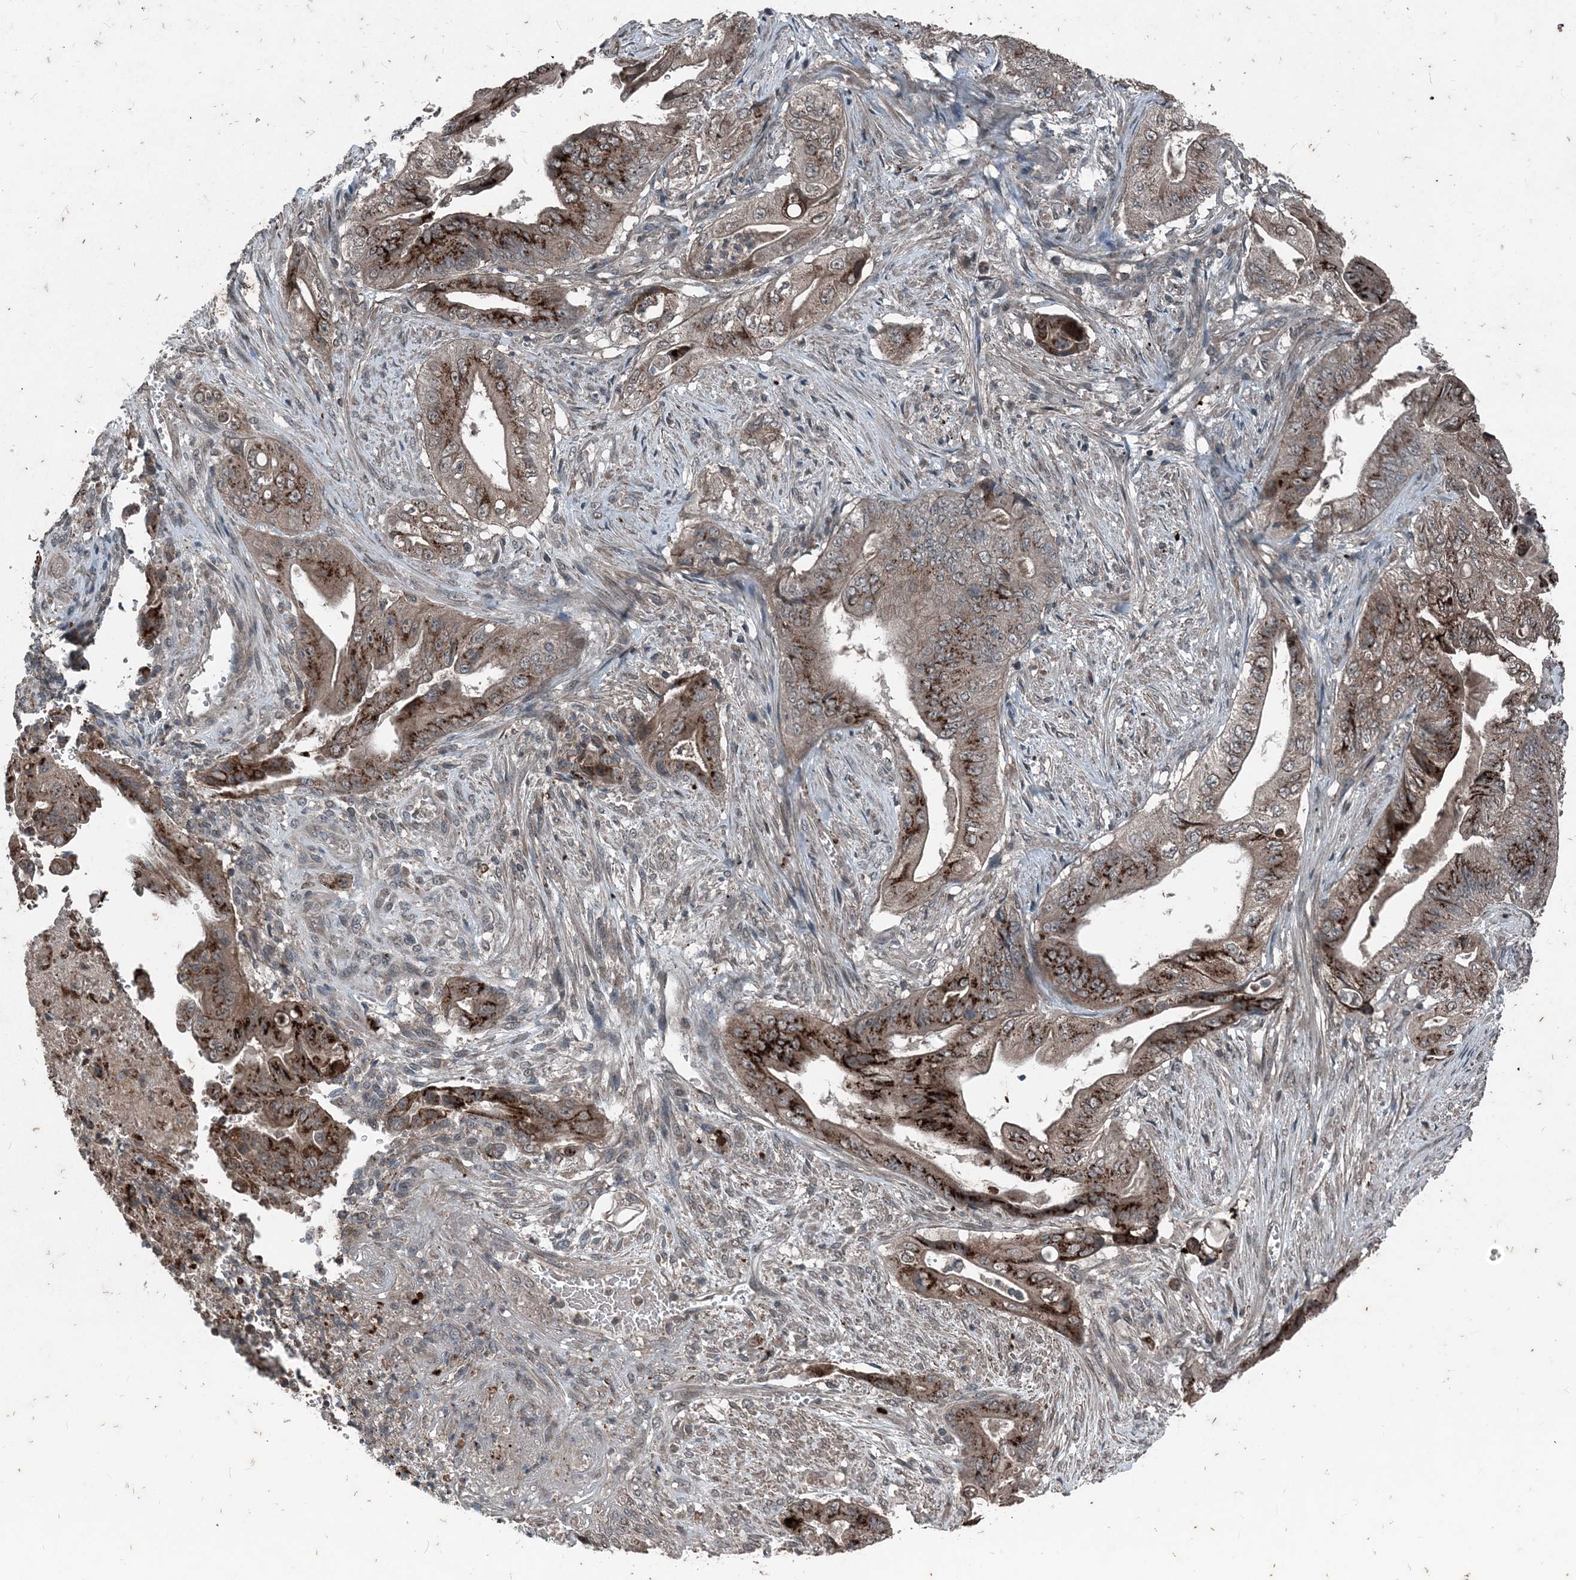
{"staining": {"intensity": "moderate", "quantity": ">75%", "location": "cytoplasmic/membranous"}, "tissue": "stomach cancer", "cell_type": "Tumor cells", "image_type": "cancer", "snomed": [{"axis": "morphology", "description": "Adenocarcinoma, NOS"}, {"axis": "topography", "description": "Stomach"}], "caption": "High-magnification brightfield microscopy of stomach adenocarcinoma stained with DAB (brown) and counterstained with hematoxylin (blue). tumor cells exhibit moderate cytoplasmic/membranous expression is present in approximately>75% of cells. (DAB (3,3'-diaminobenzidine) IHC with brightfield microscopy, high magnification).", "gene": "CFL1", "patient": {"sex": "female", "age": 73}}